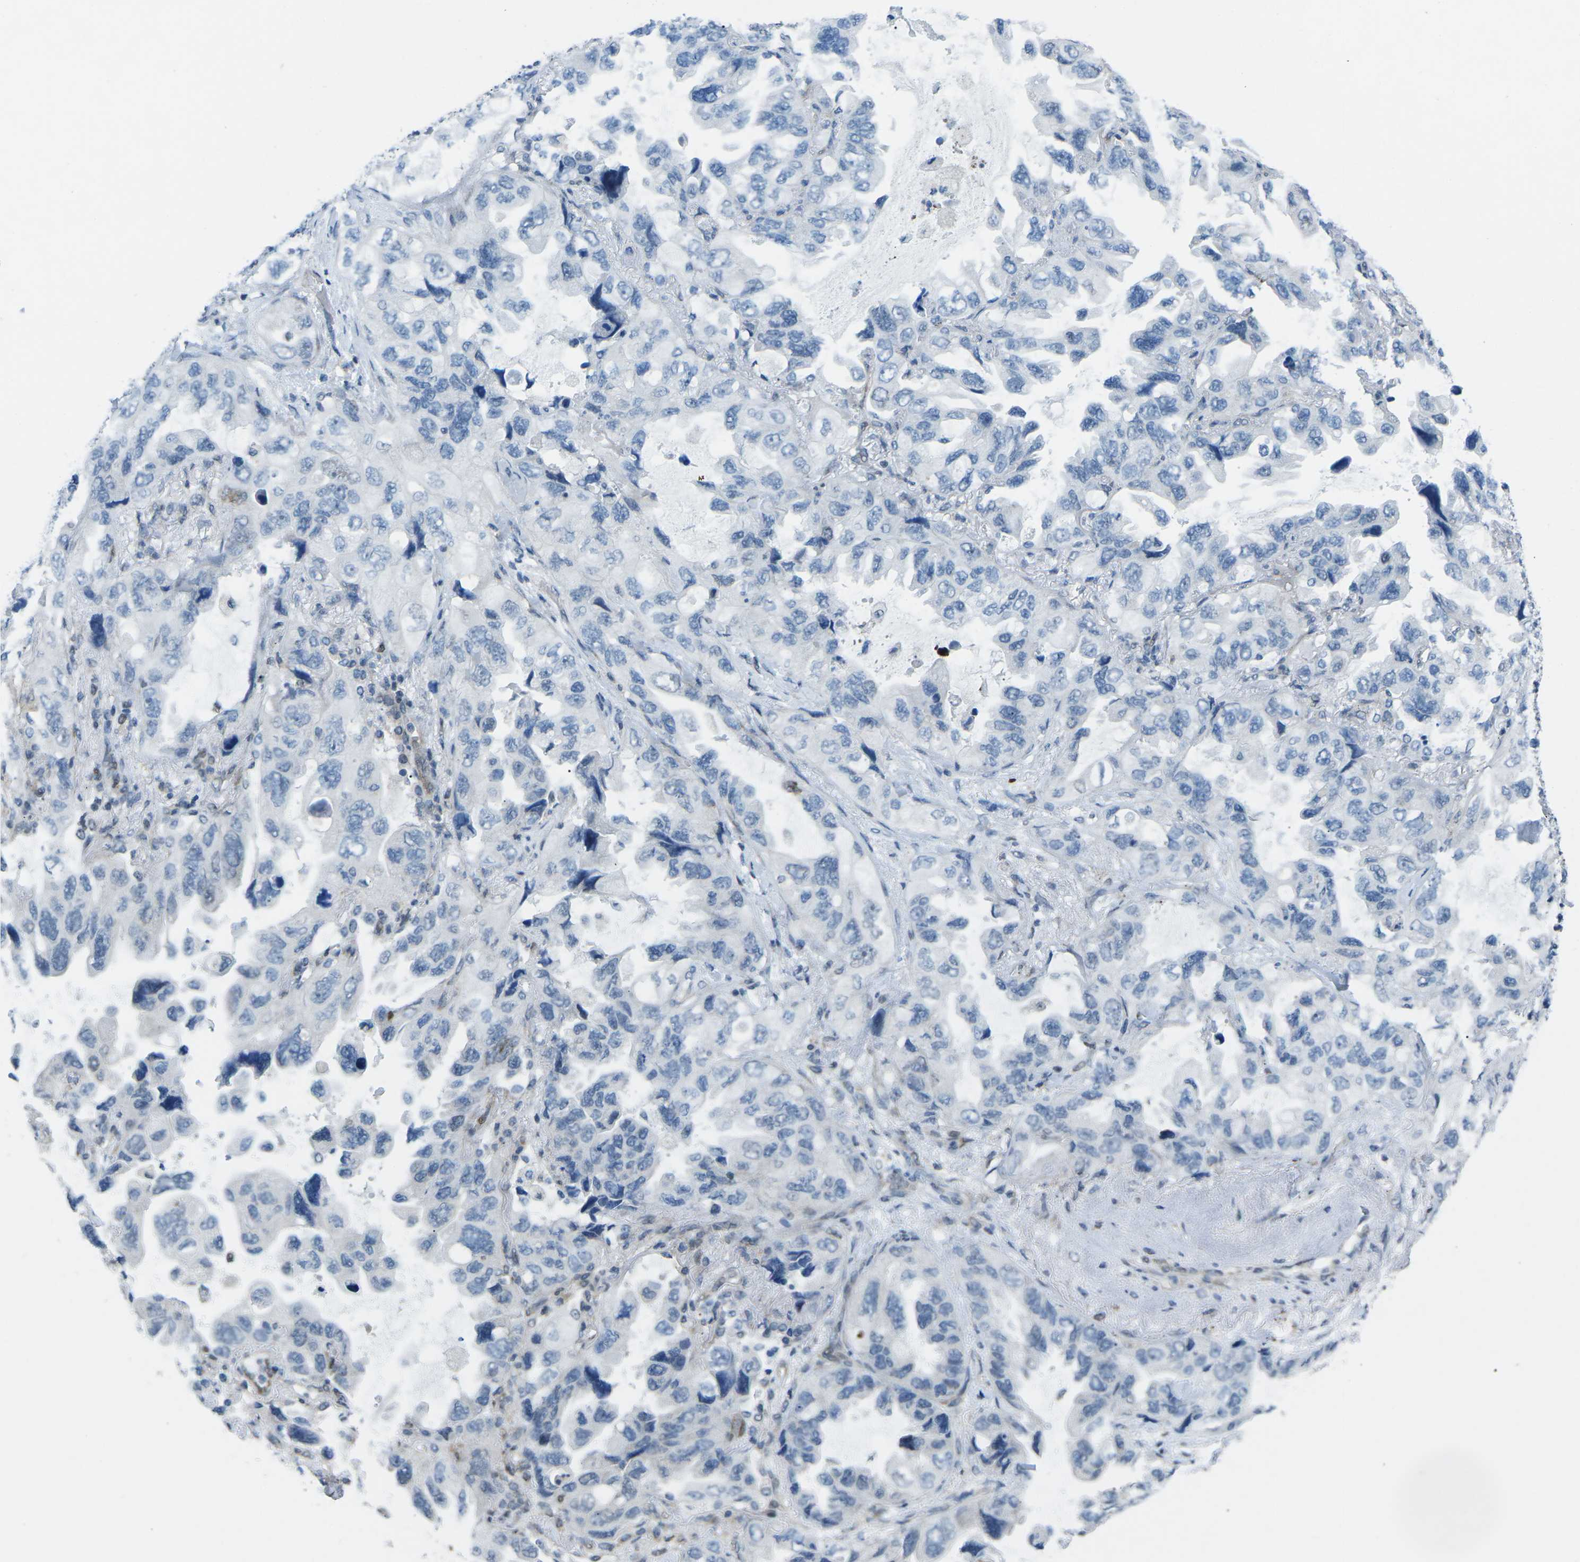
{"staining": {"intensity": "negative", "quantity": "none", "location": "none"}, "tissue": "lung cancer", "cell_type": "Tumor cells", "image_type": "cancer", "snomed": [{"axis": "morphology", "description": "Squamous cell carcinoma, NOS"}, {"axis": "topography", "description": "Lung"}], "caption": "A micrograph of human lung squamous cell carcinoma is negative for staining in tumor cells.", "gene": "MBNL1", "patient": {"sex": "female", "age": 73}}